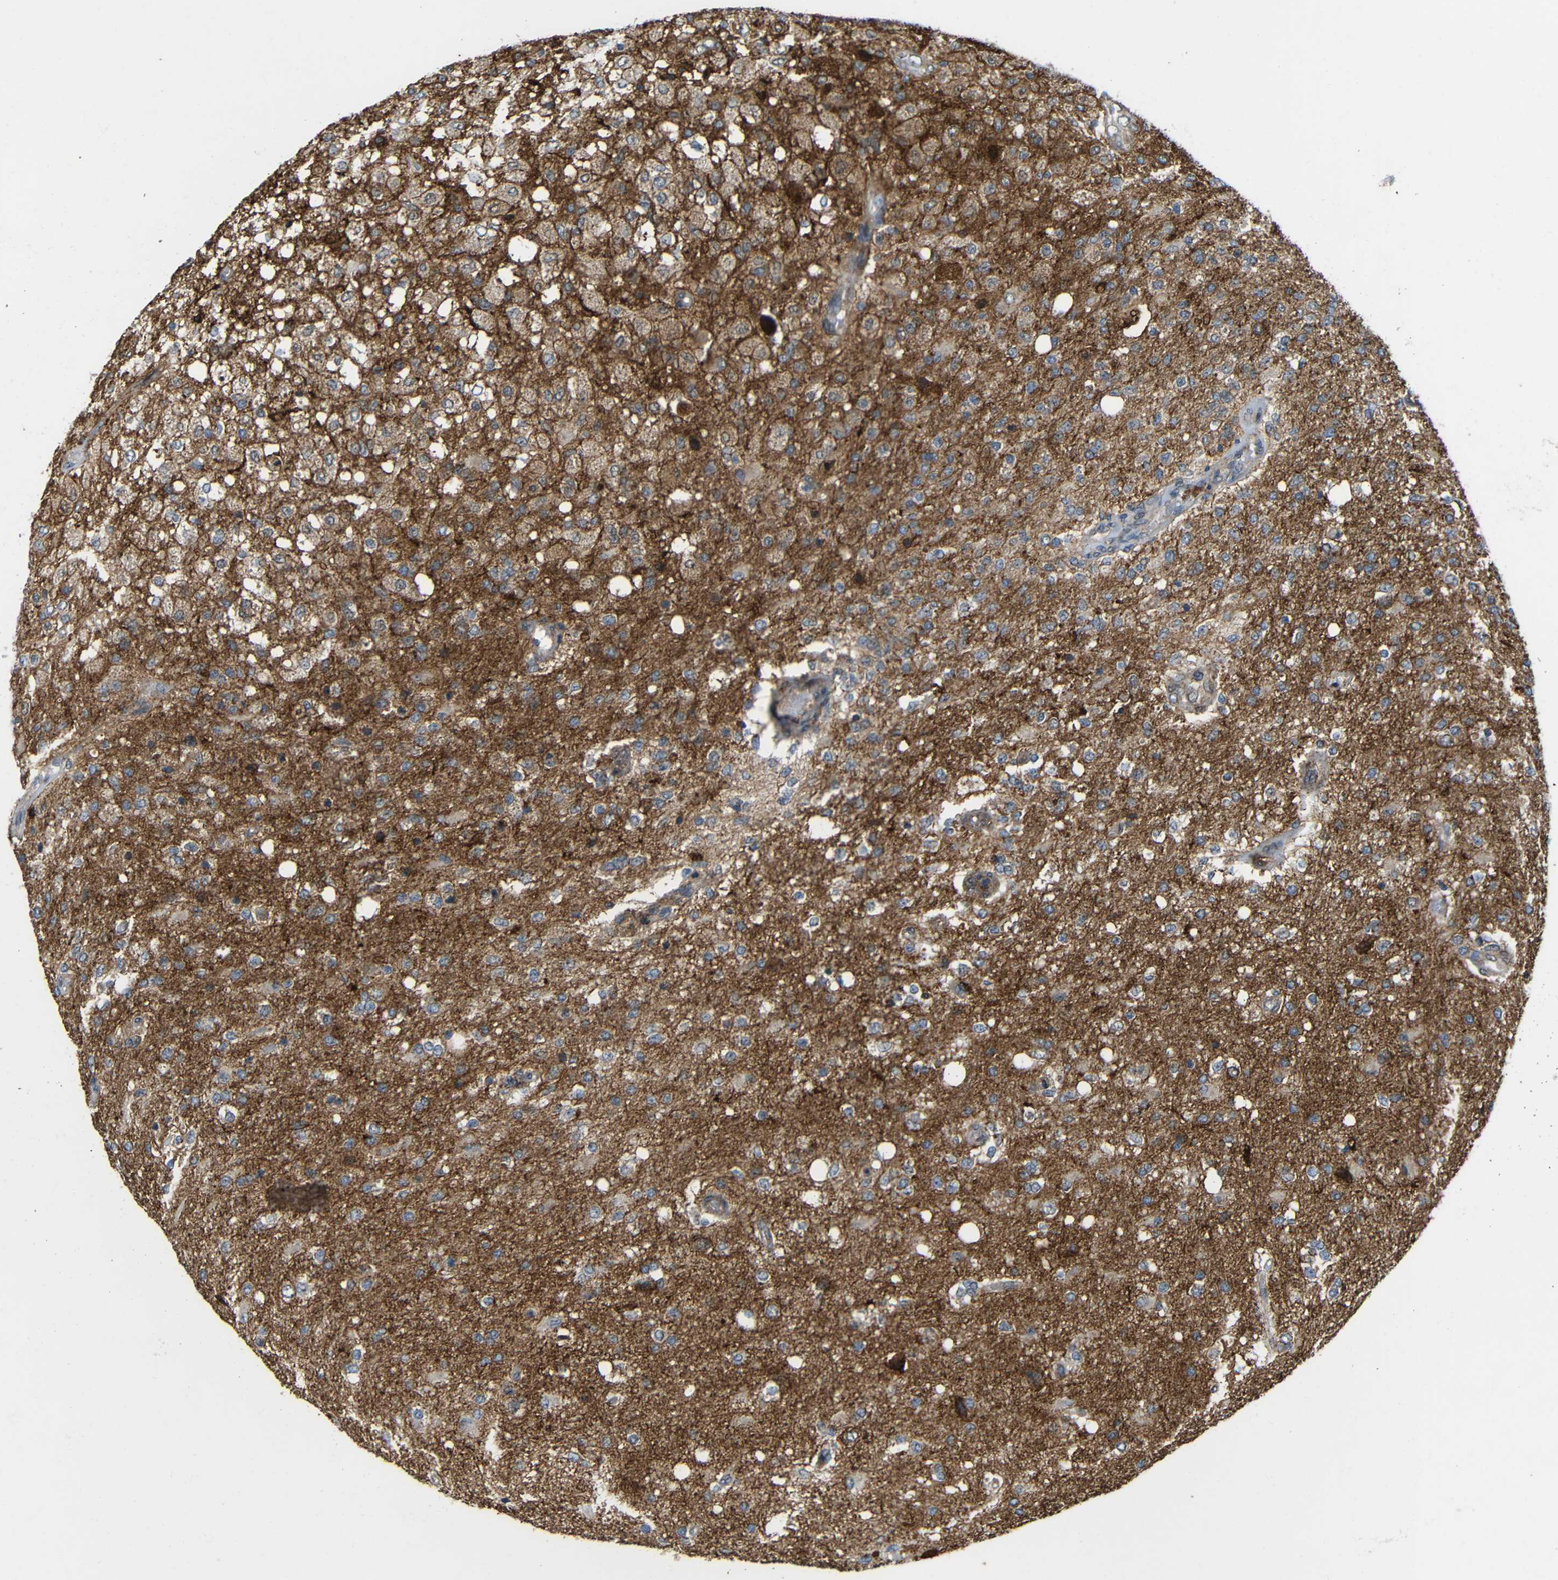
{"staining": {"intensity": "moderate", "quantity": ">75%", "location": "cytoplasmic/membranous"}, "tissue": "glioma", "cell_type": "Tumor cells", "image_type": "cancer", "snomed": [{"axis": "morphology", "description": "Normal tissue, NOS"}, {"axis": "morphology", "description": "Glioma, malignant, High grade"}, {"axis": "topography", "description": "Cerebral cortex"}], "caption": "An image of malignant high-grade glioma stained for a protein exhibits moderate cytoplasmic/membranous brown staining in tumor cells.", "gene": "C1GALT1", "patient": {"sex": "male", "age": 77}}